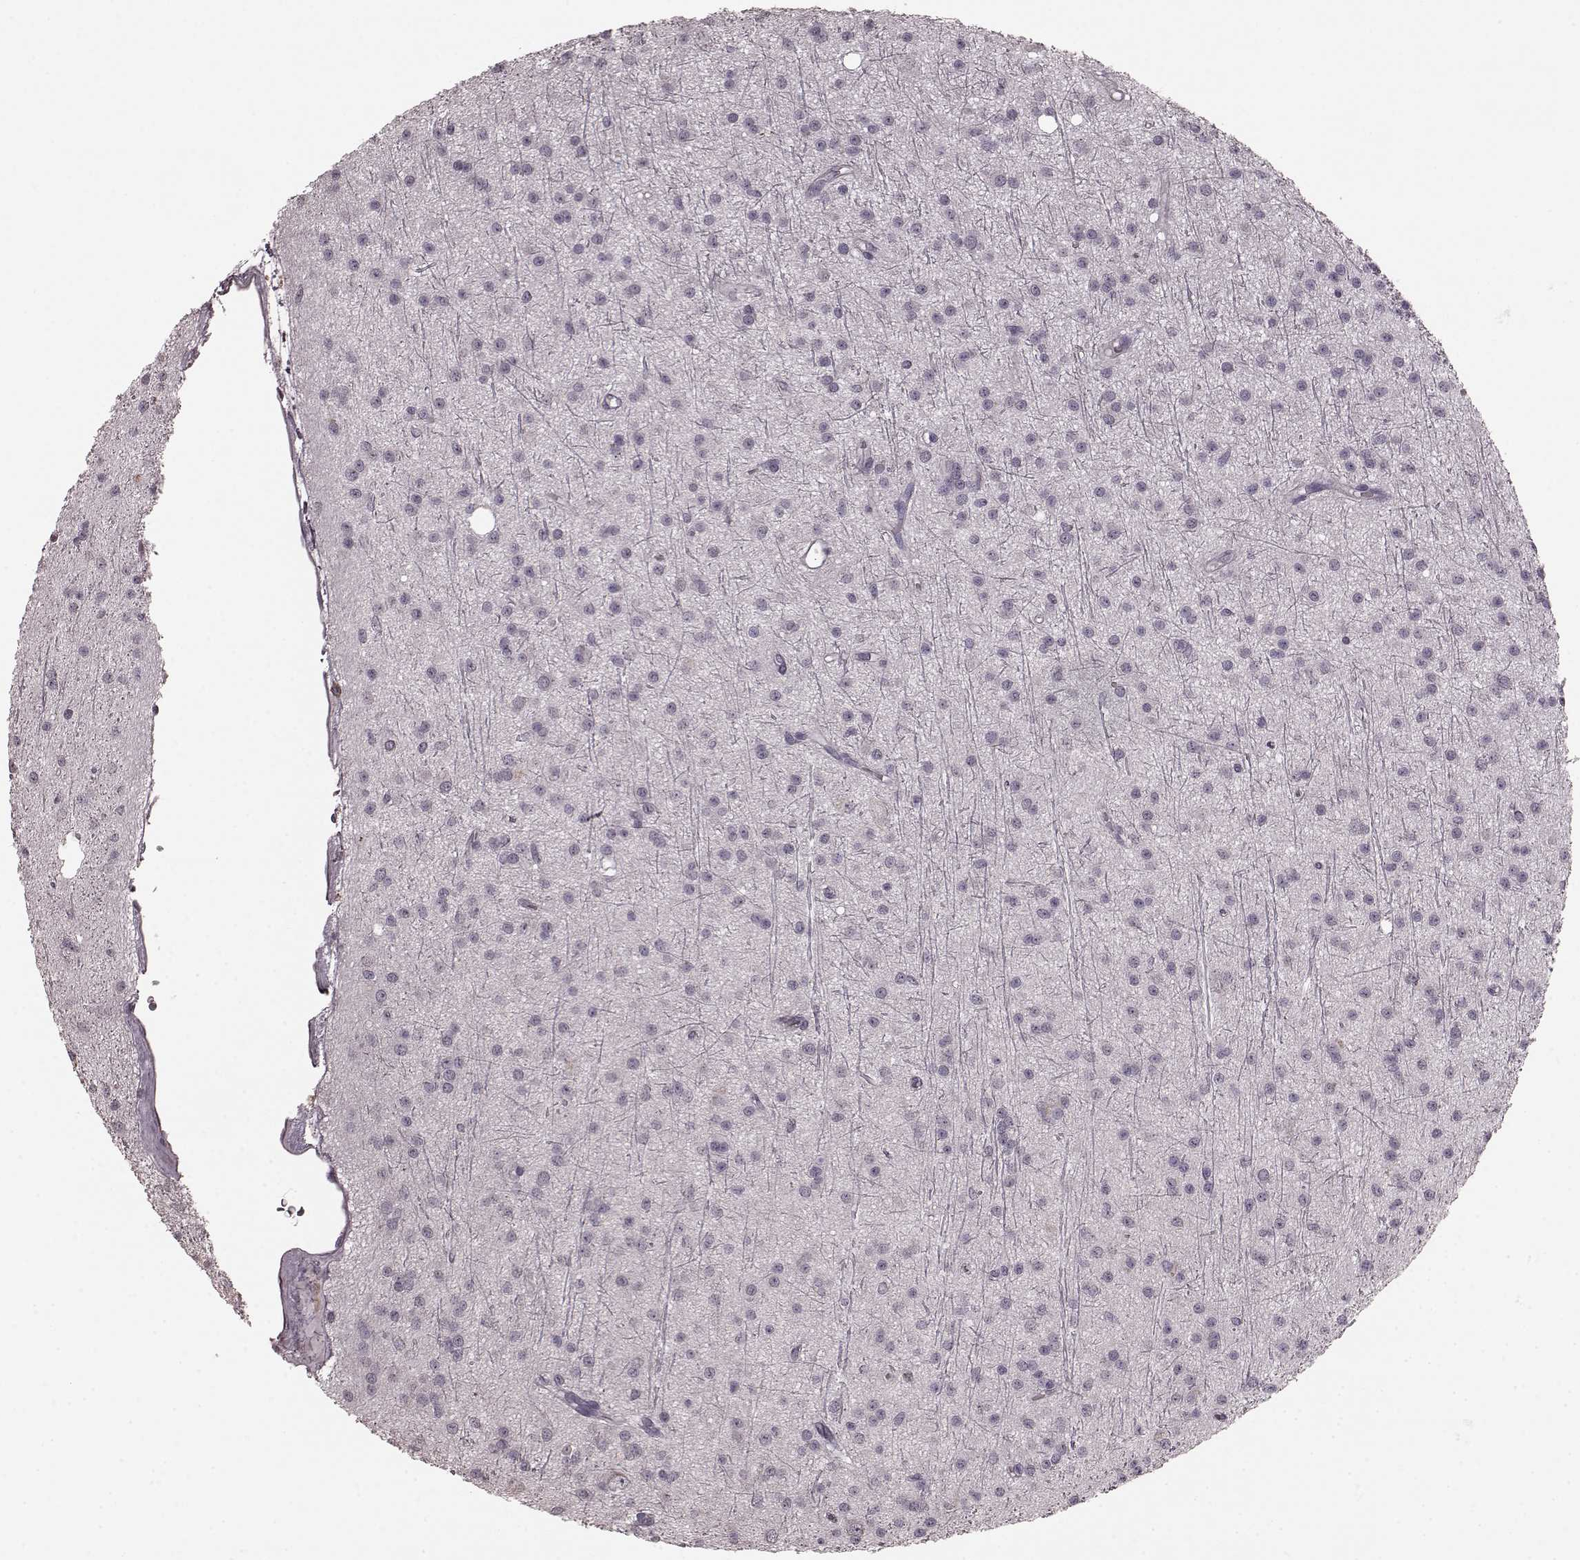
{"staining": {"intensity": "negative", "quantity": "none", "location": "none"}, "tissue": "glioma", "cell_type": "Tumor cells", "image_type": "cancer", "snomed": [{"axis": "morphology", "description": "Glioma, malignant, Low grade"}, {"axis": "topography", "description": "Brain"}], "caption": "Malignant low-grade glioma was stained to show a protein in brown. There is no significant expression in tumor cells. (Immunohistochemistry (ihc), brightfield microscopy, high magnification).", "gene": "CD28", "patient": {"sex": "male", "age": 27}}